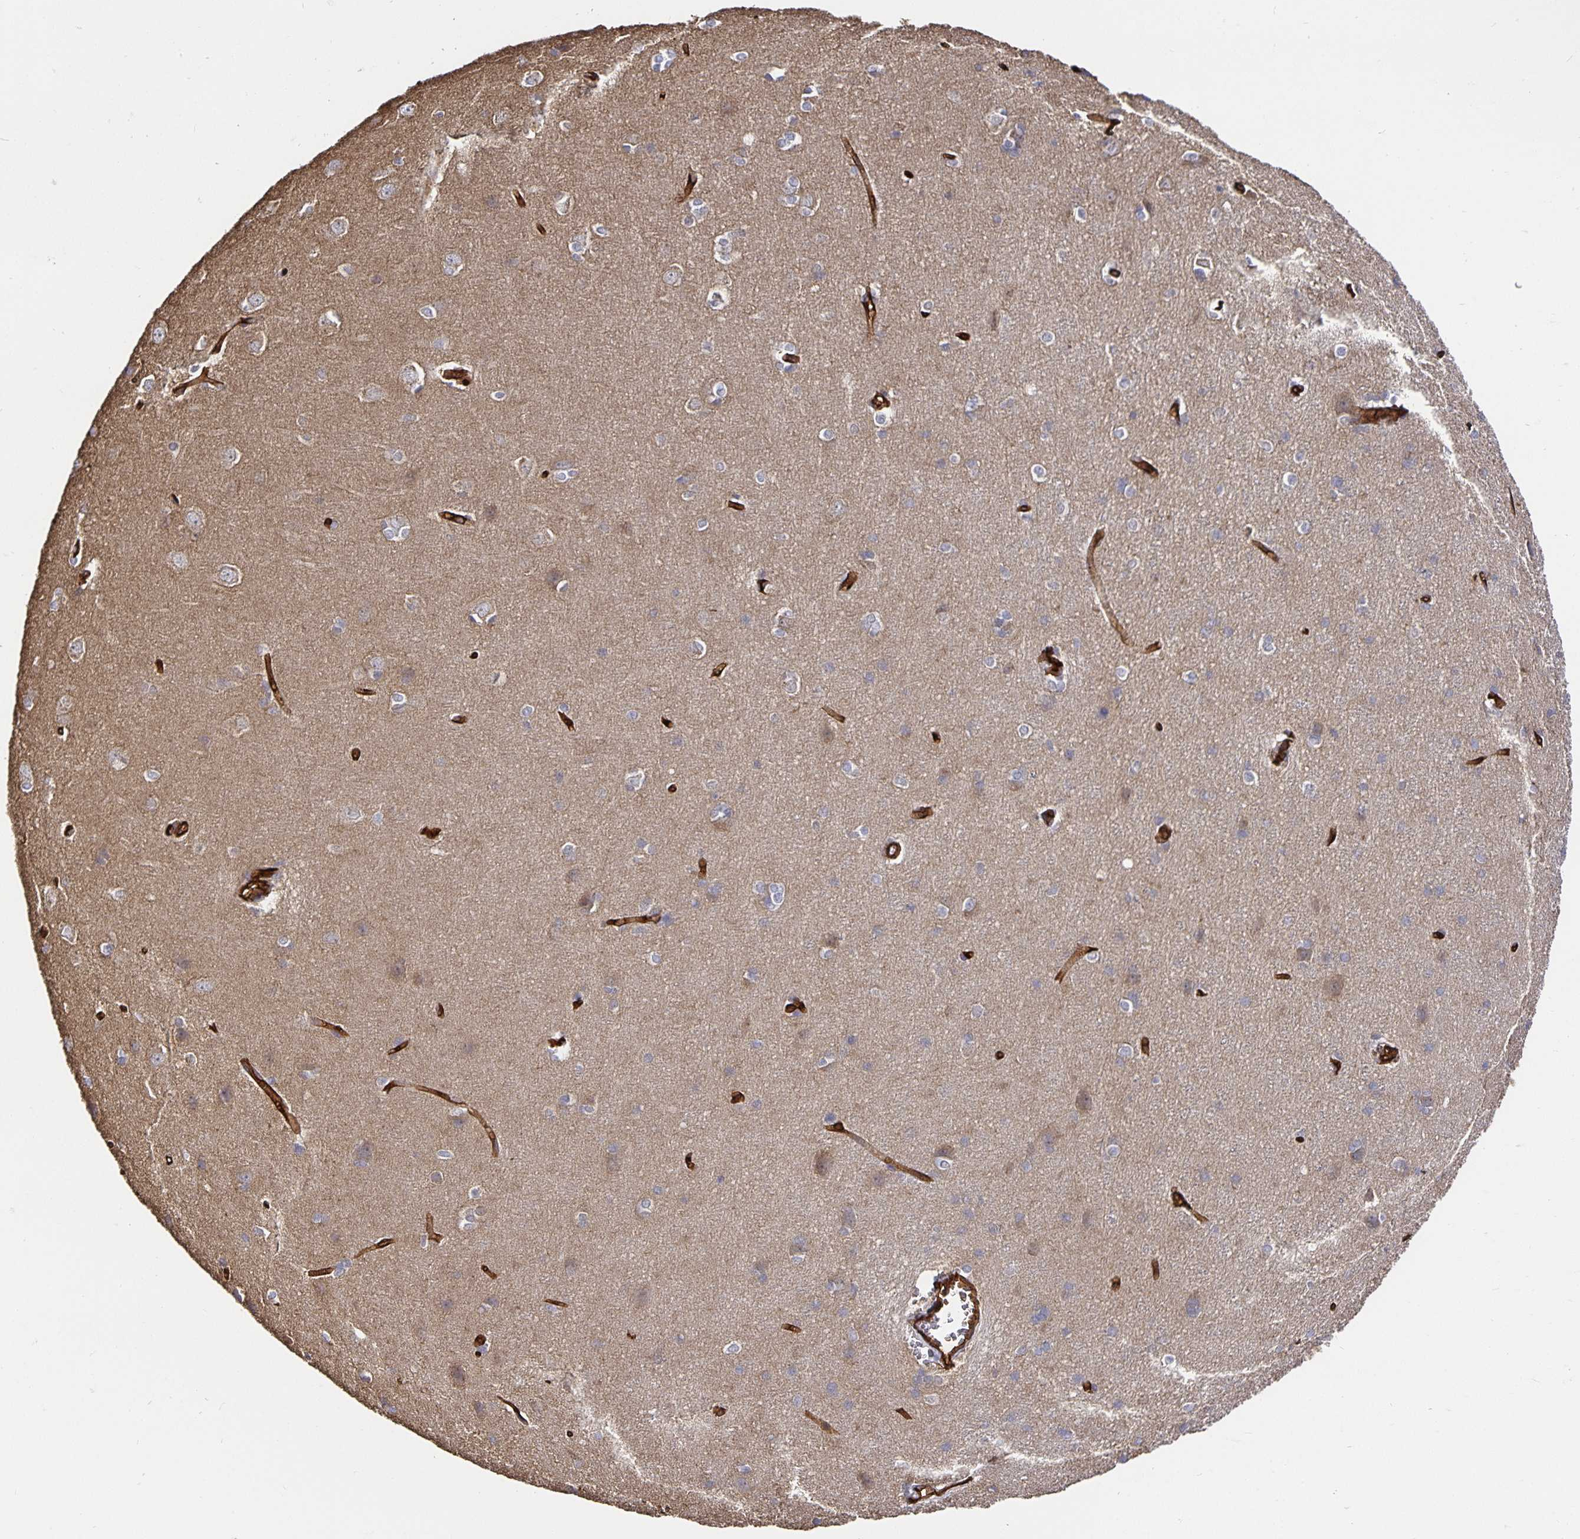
{"staining": {"intensity": "strong", "quantity": ">75%", "location": "cytoplasmic/membranous"}, "tissue": "cerebral cortex", "cell_type": "Endothelial cells", "image_type": "normal", "snomed": [{"axis": "morphology", "description": "Normal tissue, NOS"}, {"axis": "topography", "description": "Cerebral cortex"}], "caption": "IHC of normal human cerebral cortex shows high levels of strong cytoplasmic/membranous staining in about >75% of endothelial cells. Using DAB (brown) and hematoxylin (blue) stains, captured at high magnification using brightfield microscopy.", "gene": "PODXL", "patient": {"sex": "male", "age": 37}}